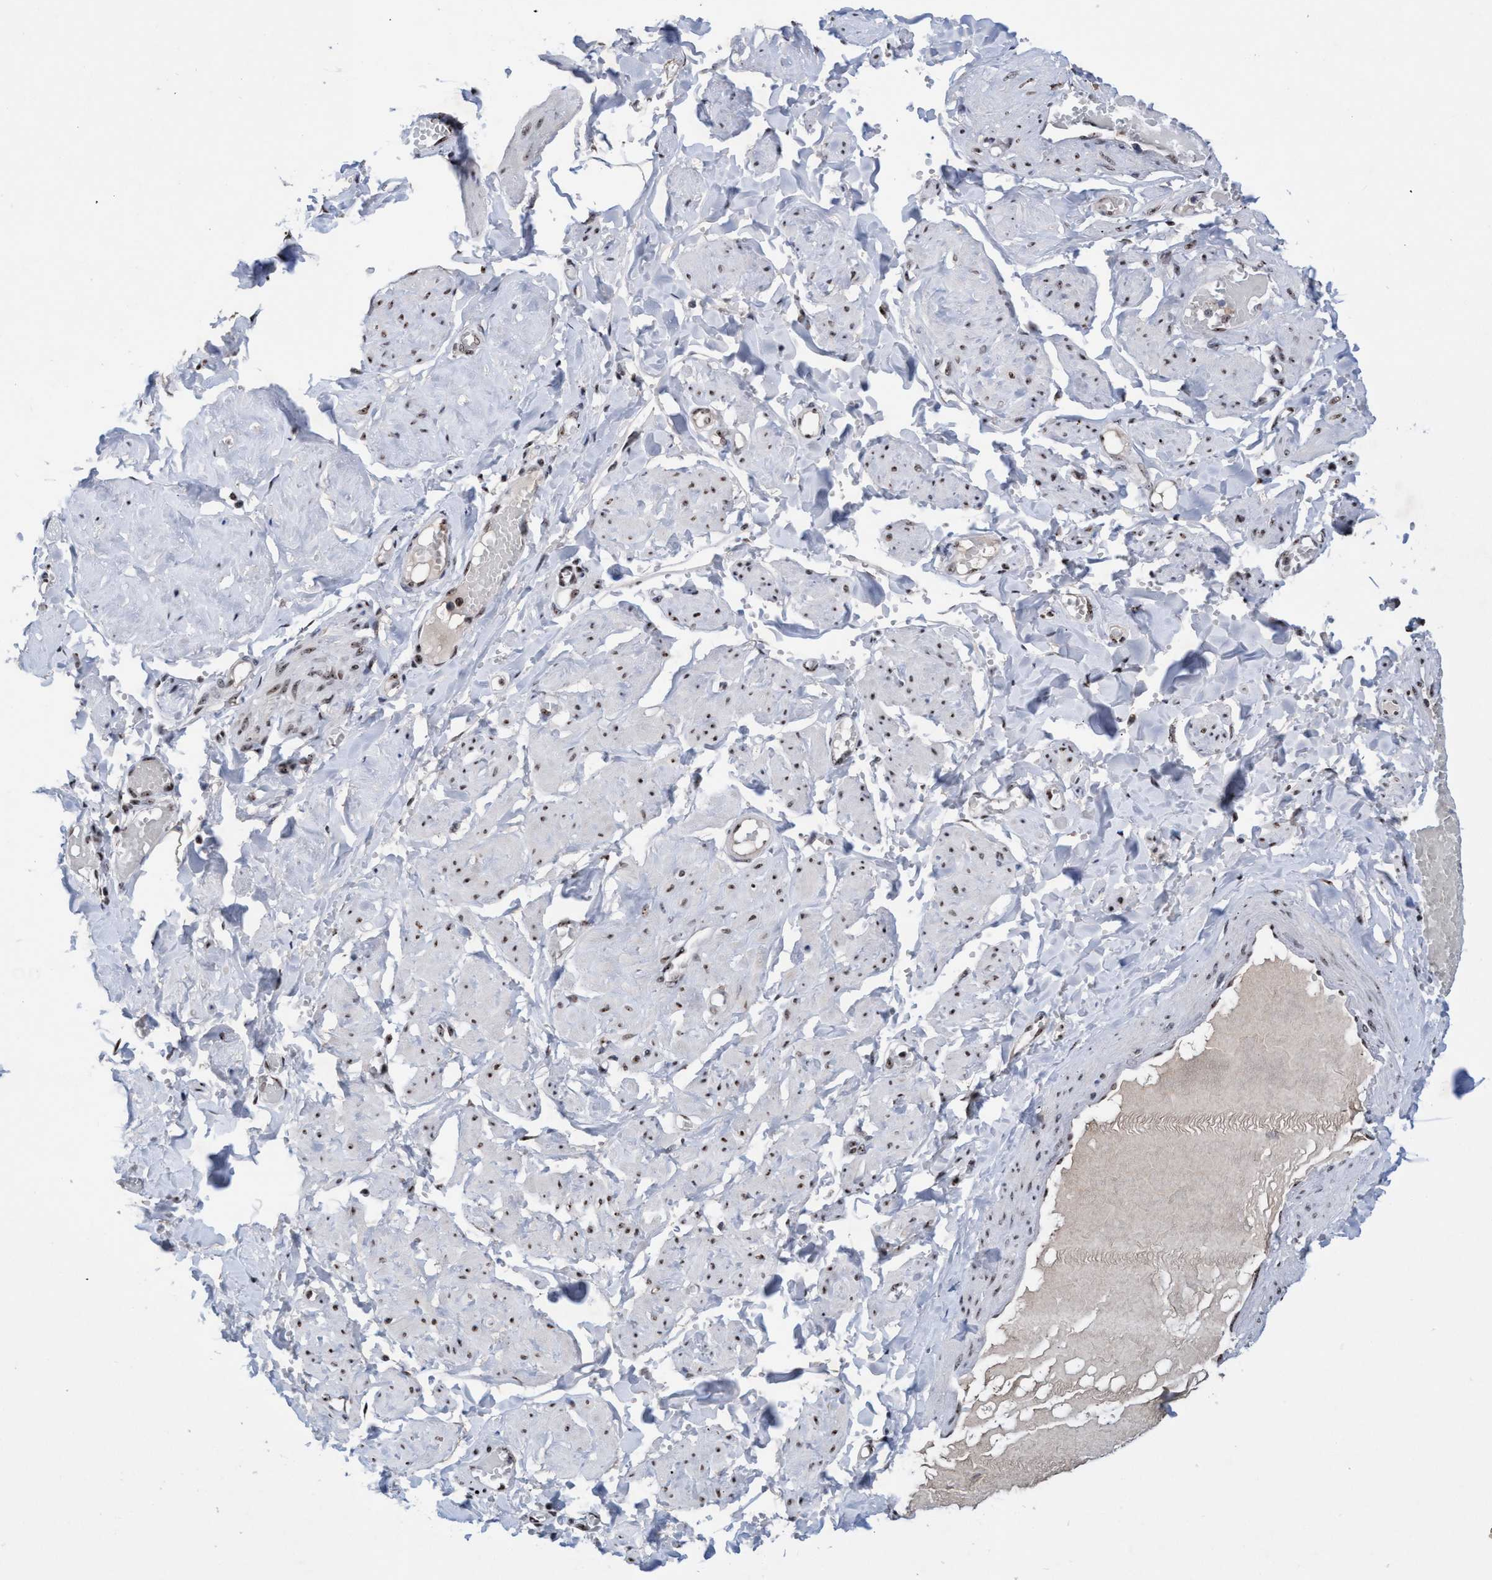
{"staining": {"intensity": "strong", "quantity": ">75%", "location": "nuclear"}, "tissue": "adipose tissue", "cell_type": "Adipocytes", "image_type": "normal", "snomed": [{"axis": "morphology", "description": "Normal tissue, NOS"}, {"axis": "topography", "description": "Vascular tissue"}, {"axis": "topography", "description": "Fallopian tube"}, {"axis": "topography", "description": "Ovary"}], "caption": "Brown immunohistochemical staining in benign human adipose tissue exhibits strong nuclear staining in about >75% of adipocytes.", "gene": "EFCAB10", "patient": {"sex": "female", "age": 67}}